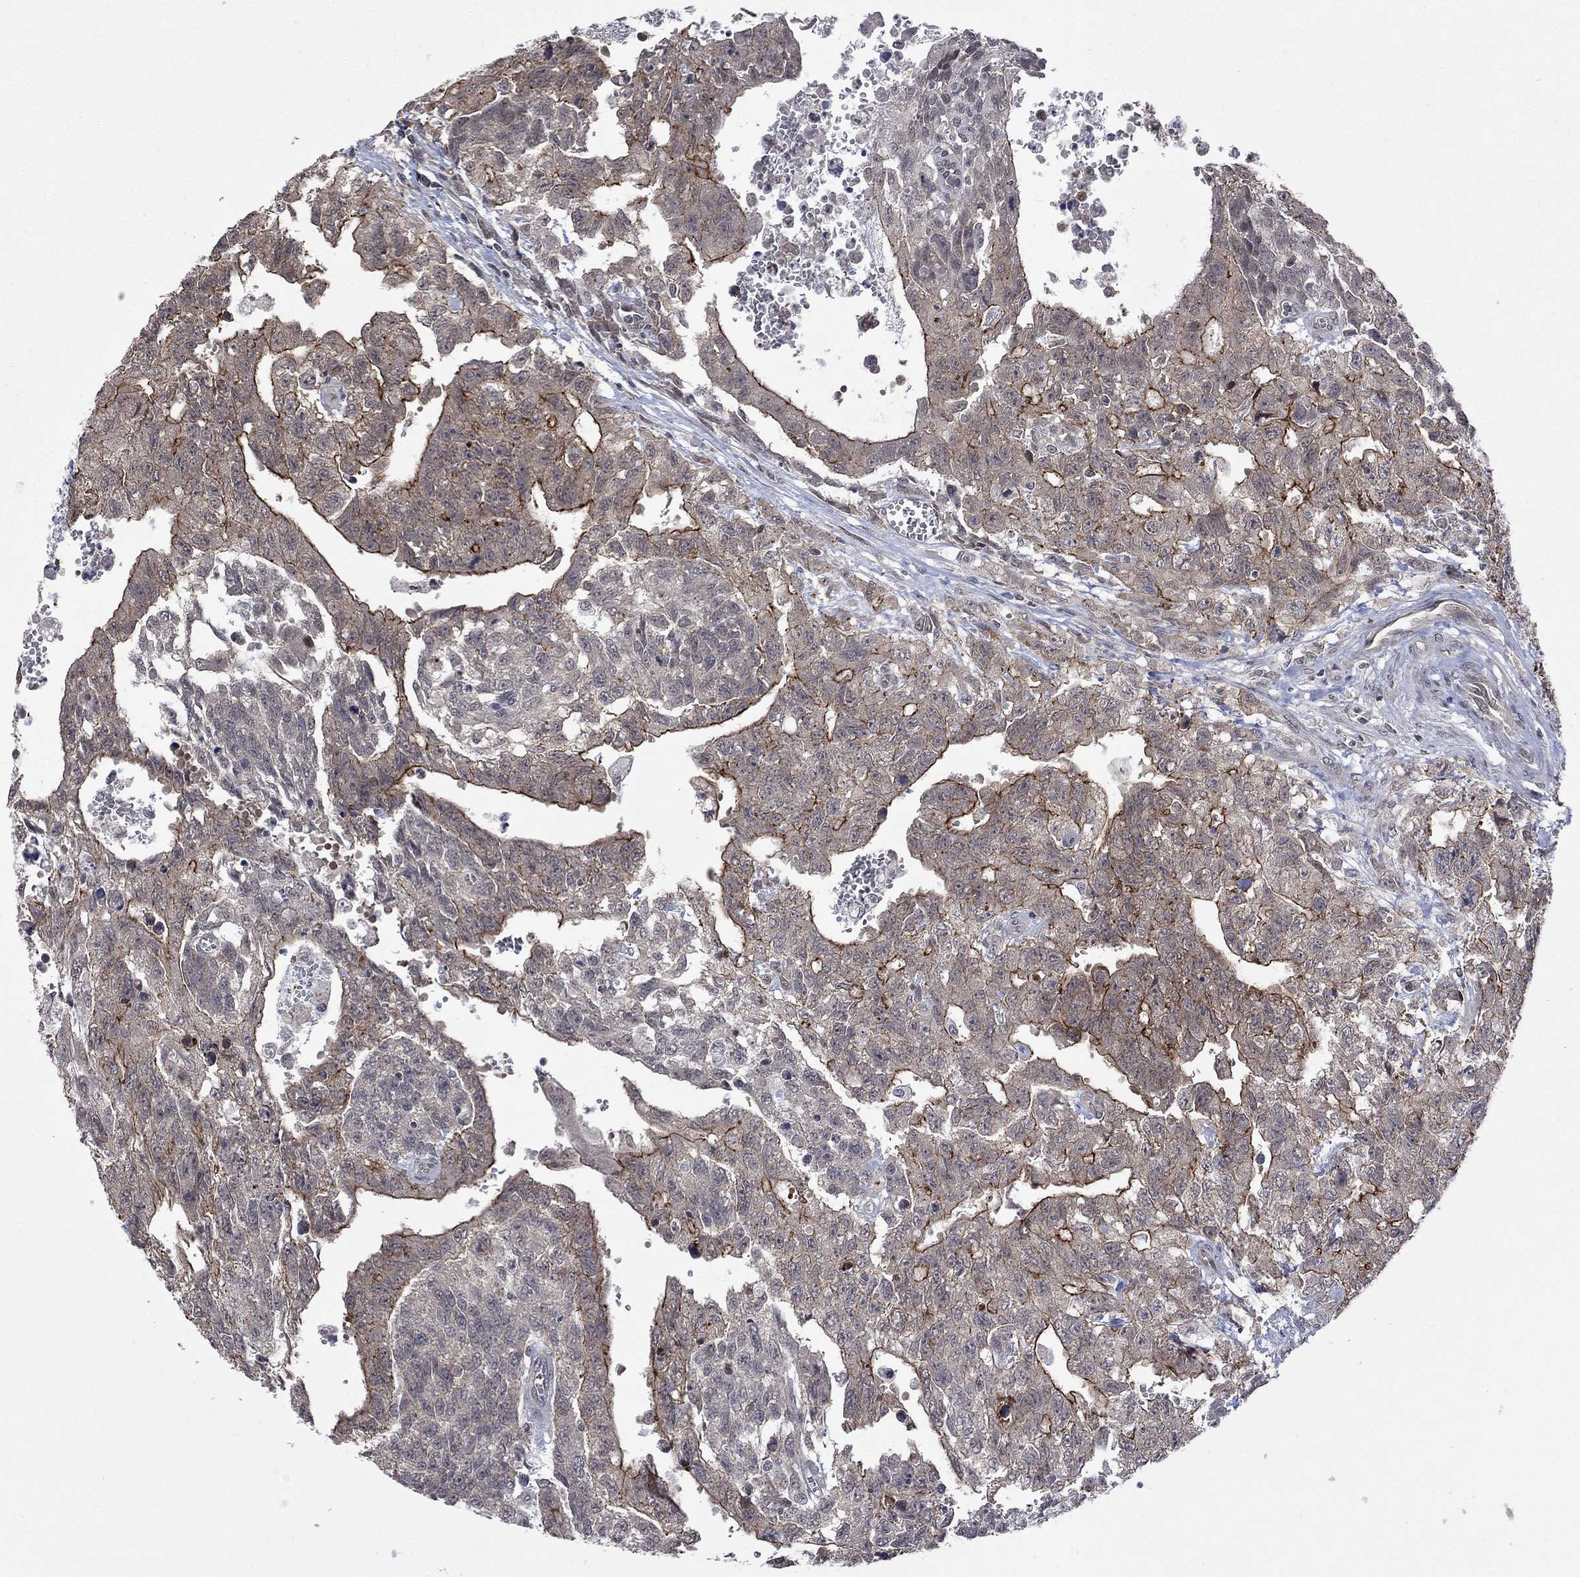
{"staining": {"intensity": "strong", "quantity": "25%-75%", "location": "cytoplasmic/membranous"}, "tissue": "testis cancer", "cell_type": "Tumor cells", "image_type": "cancer", "snomed": [{"axis": "morphology", "description": "Carcinoma, Embryonal, NOS"}, {"axis": "topography", "description": "Testis"}], "caption": "Brown immunohistochemical staining in embryonal carcinoma (testis) demonstrates strong cytoplasmic/membranous expression in about 25%-75% of tumor cells. (Brightfield microscopy of DAB IHC at high magnification).", "gene": "PPP1R9A", "patient": {"sex": "male", "age": 24}}